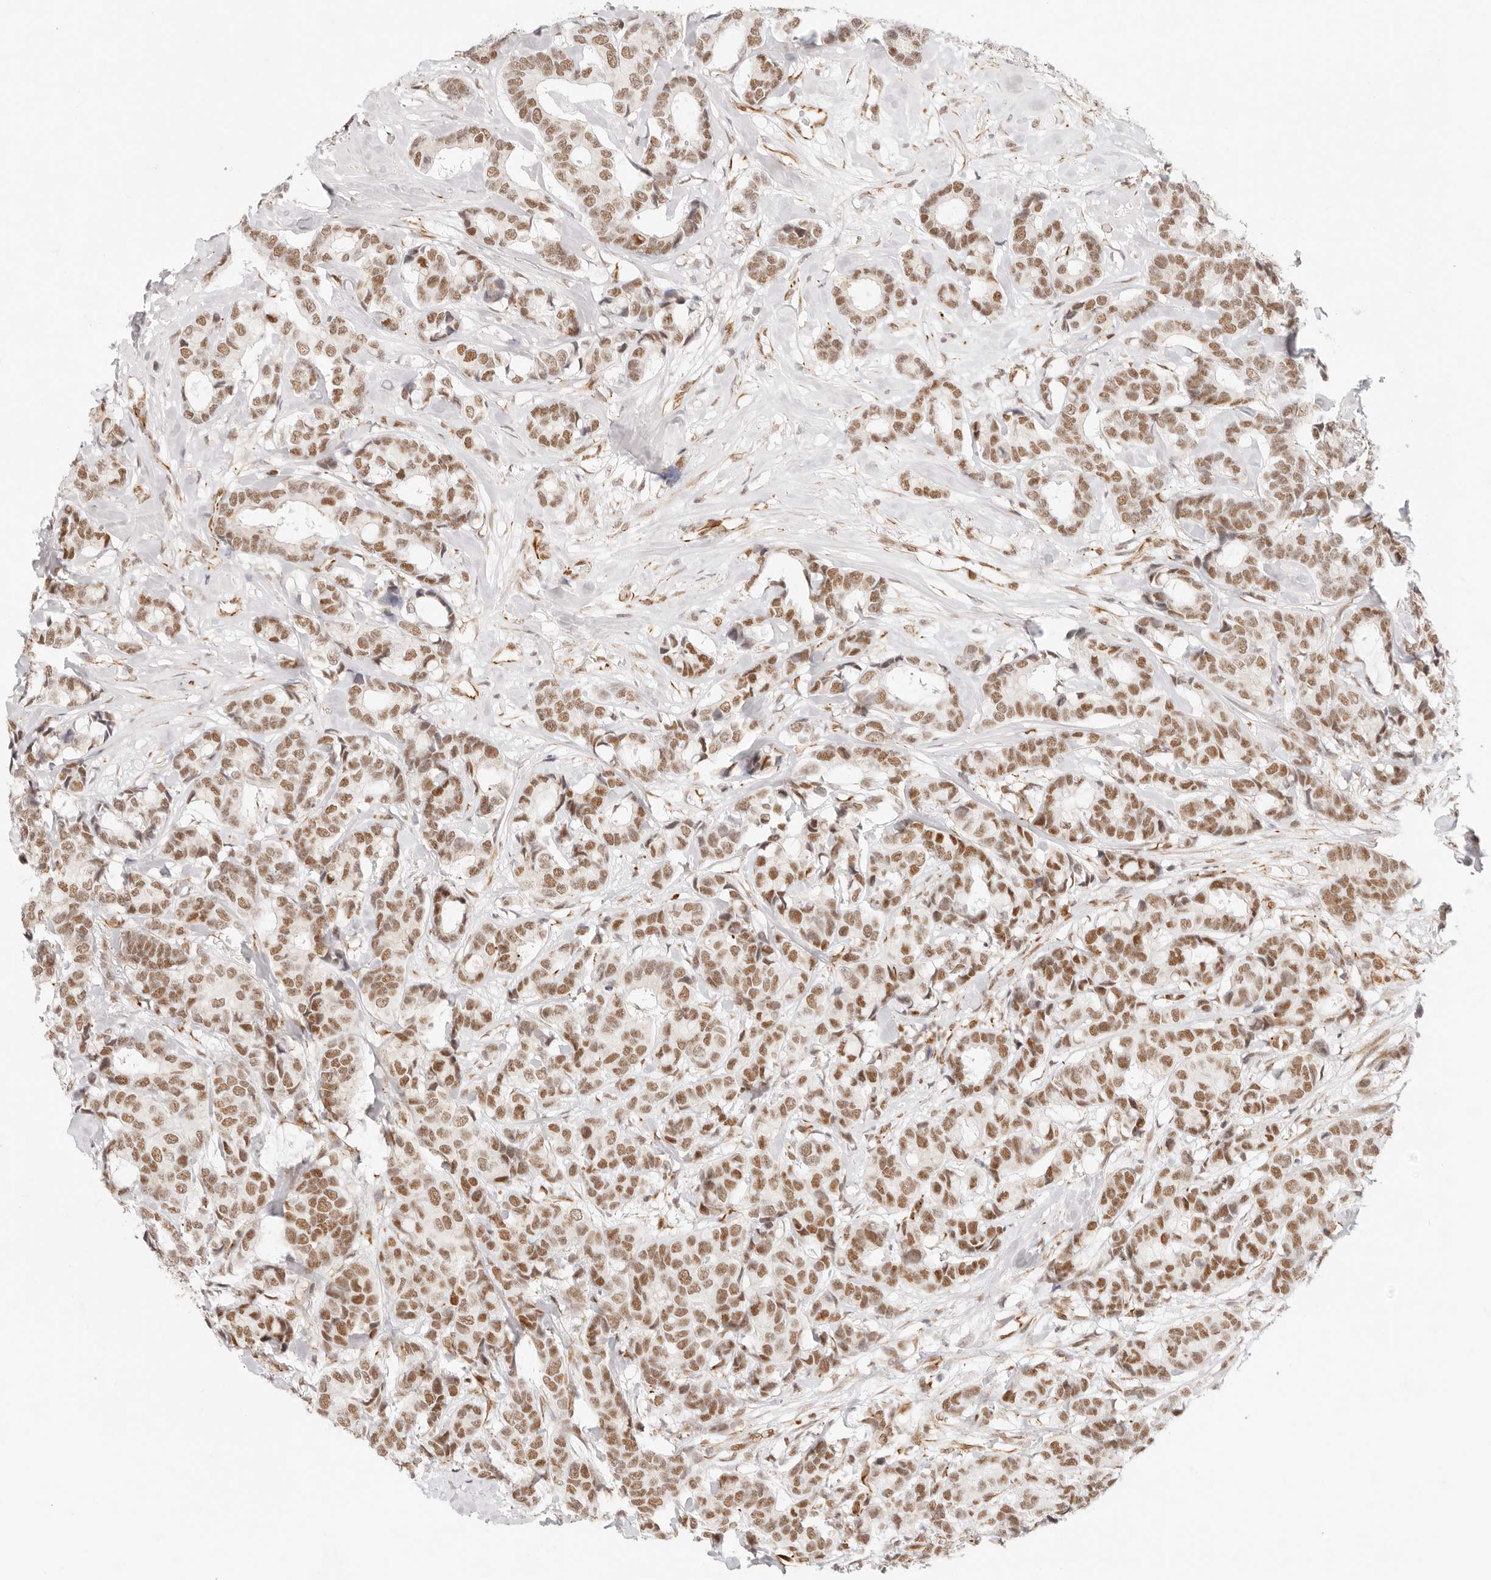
{"staining": {"intensity": "moderate", "quantity": ">75%", "location": "nuclear"}, "tissue": "breast cancer", "cell_type": "Tumor cells", "image_type": "cancer", "snomed": [{"axis": "morphology", "description": "Duct carcinoma"}, {"axis": "topography", "description": "Breast"}], "caption": "Approximately >75% of tumor cells in breast infiltrating ductal carcinoma show moderate nuclear protein staining as visualized by brown immunohistochemical staining.", "gene": "ZC3H11A", "patient": {"sex": "female", "age": 87}}